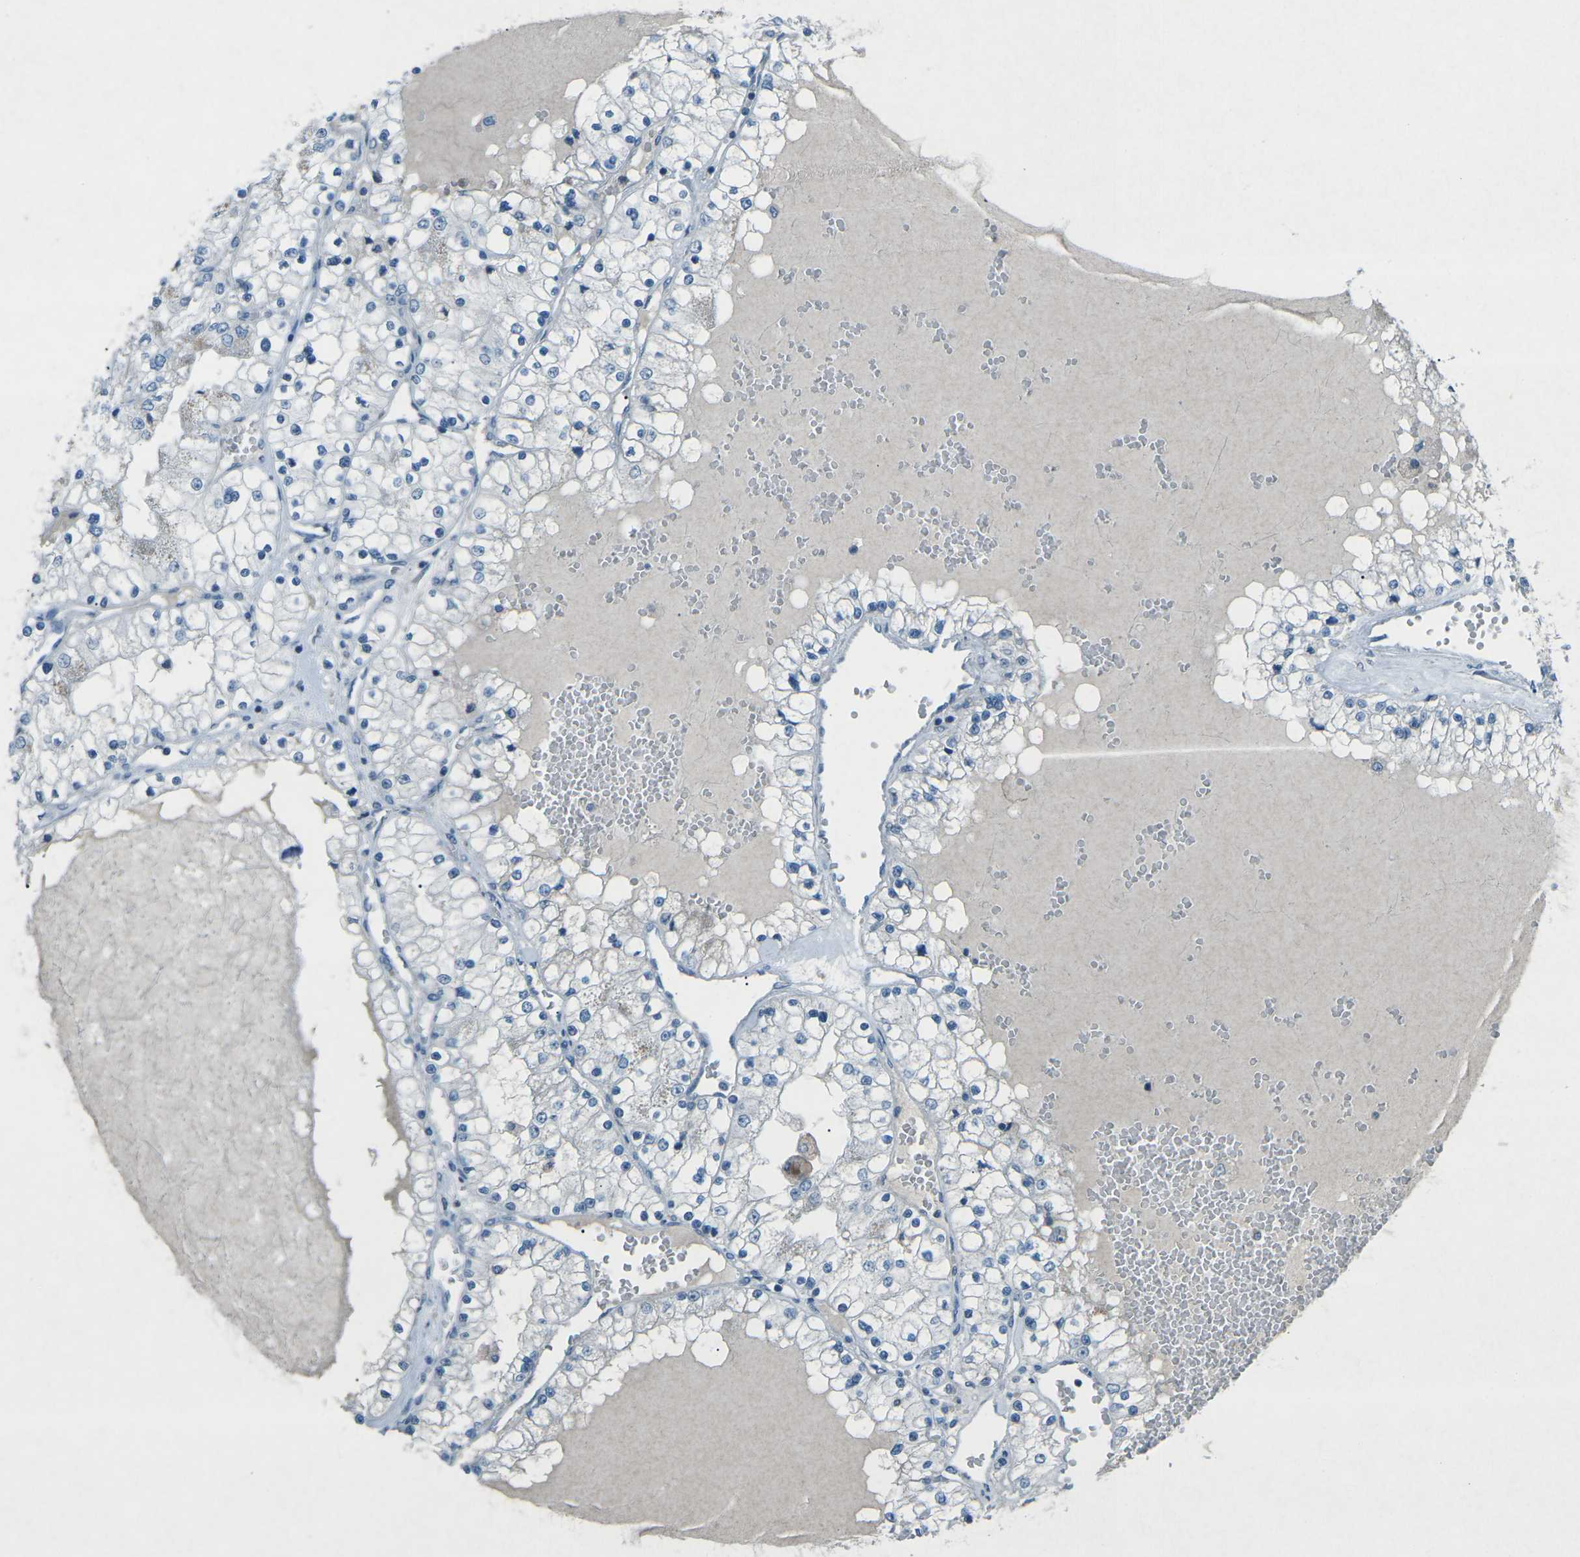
{"staining": {"intensity": "negative", "quantity": "none", "location": "none"}, "tissue": "renal cancer", "cell_type": "Tumor cells", "image_type": "cancer", "snomed": [{"axis": "morphology", "description": "Adenocarcinoma, NOS"}, {"axis": "topography", "description": "Kidney"}], "caption": "Immunohistochemistry histopathology image of neoplastic tissue: renal cancer (adenocarcinoma) stained with DAB (3,3'-diaminobenzidine) reveals no significant protein expression in tumor cells.", "gene": "PRKCA", "patient": {"sex": "male", "age": 68}}